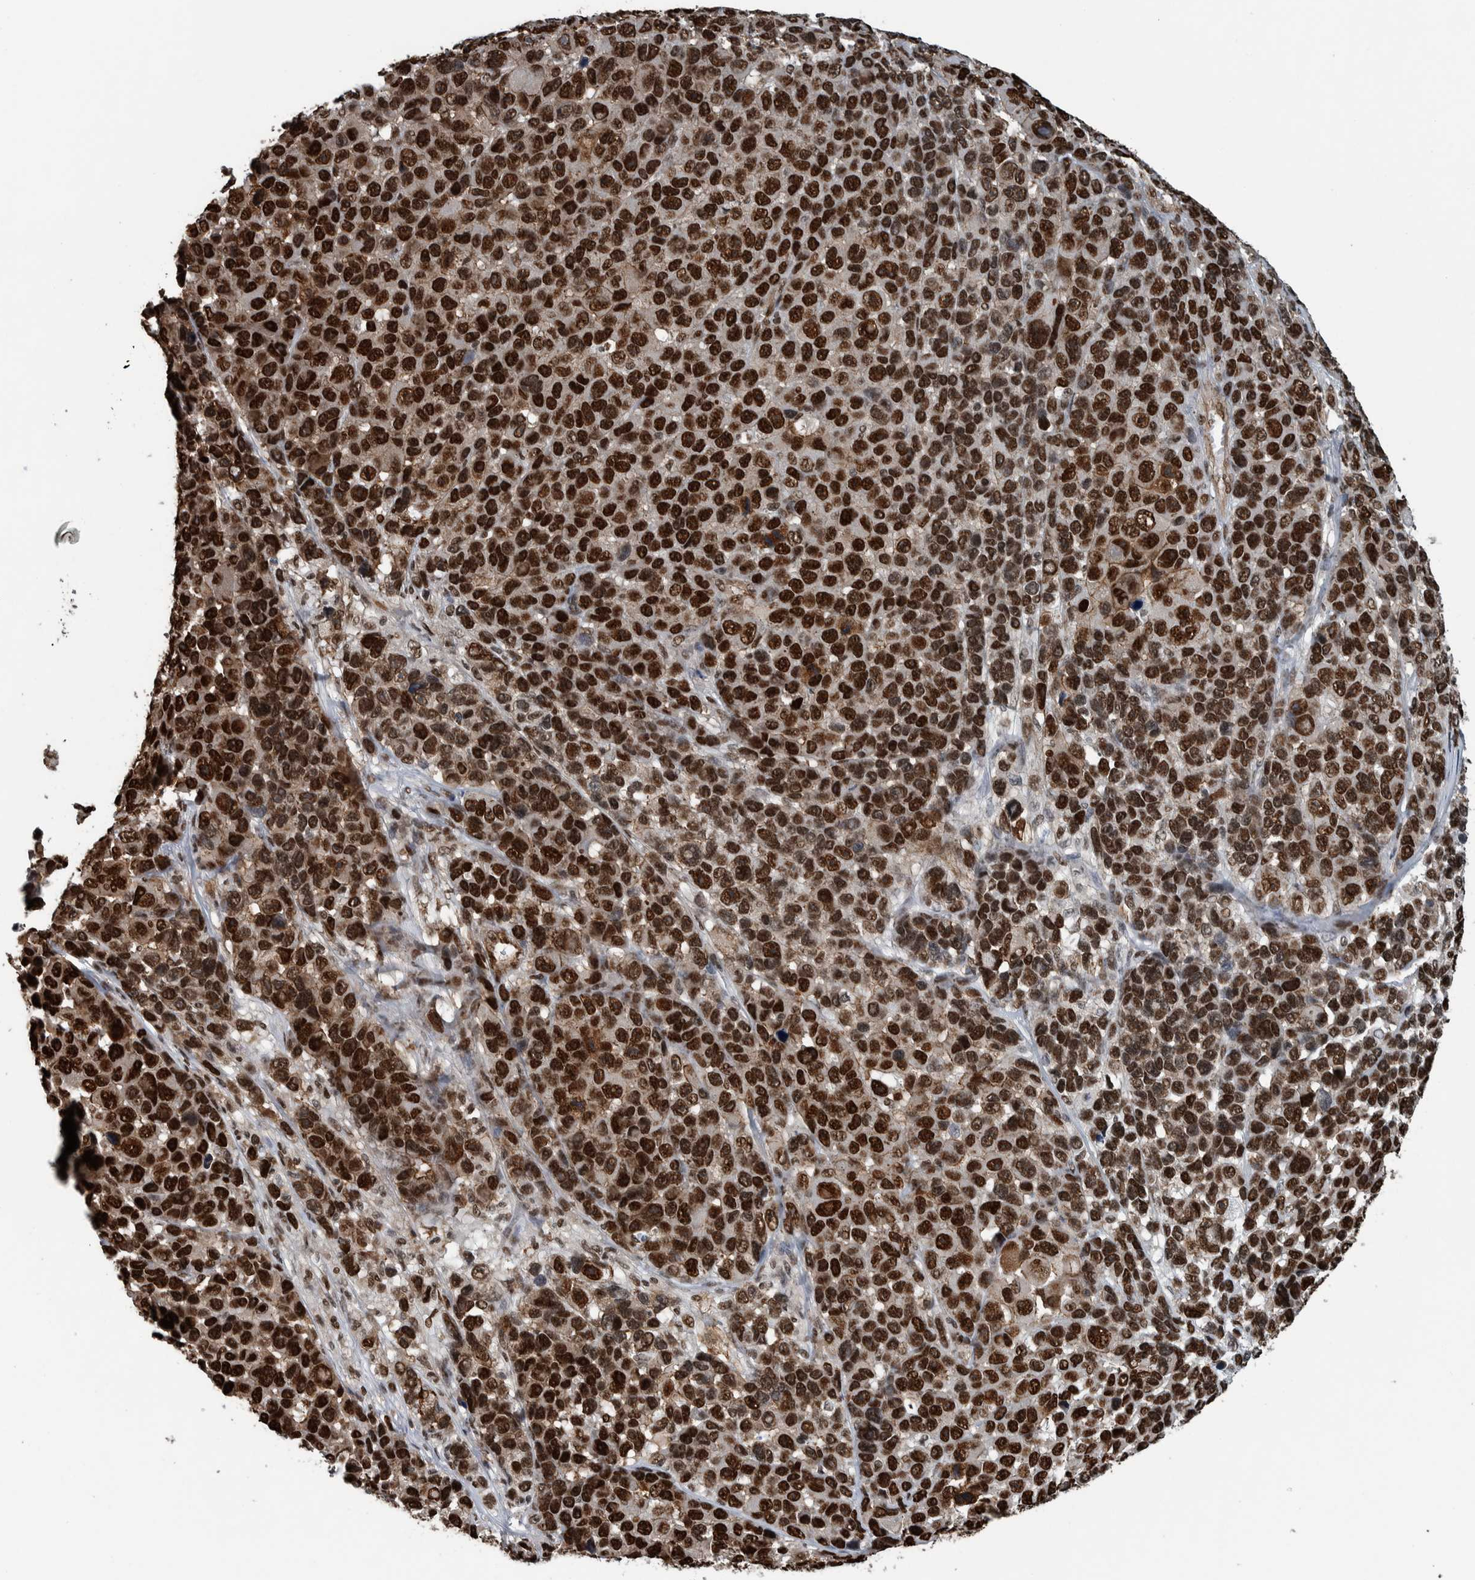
{"staining": {"intensity": "strong", "quantity": ">75%", "location": "nuclear"}, "tissue": "melanoma", "cell_type": "Tumor cells", "image_type": "cancer", "snomed": [{"axis": "morphology", "description": "Malignant melanoma, NOS"}, {"axis": "topography", "description": "Skin"}], "caption": "Melanoma stained with immunohistochemistry (IHC) demonstrates strong nuclear expression in about >75% of tumor cells.", "gene": "FAM135B", "patient": {"sex": "male", "age": 53}}